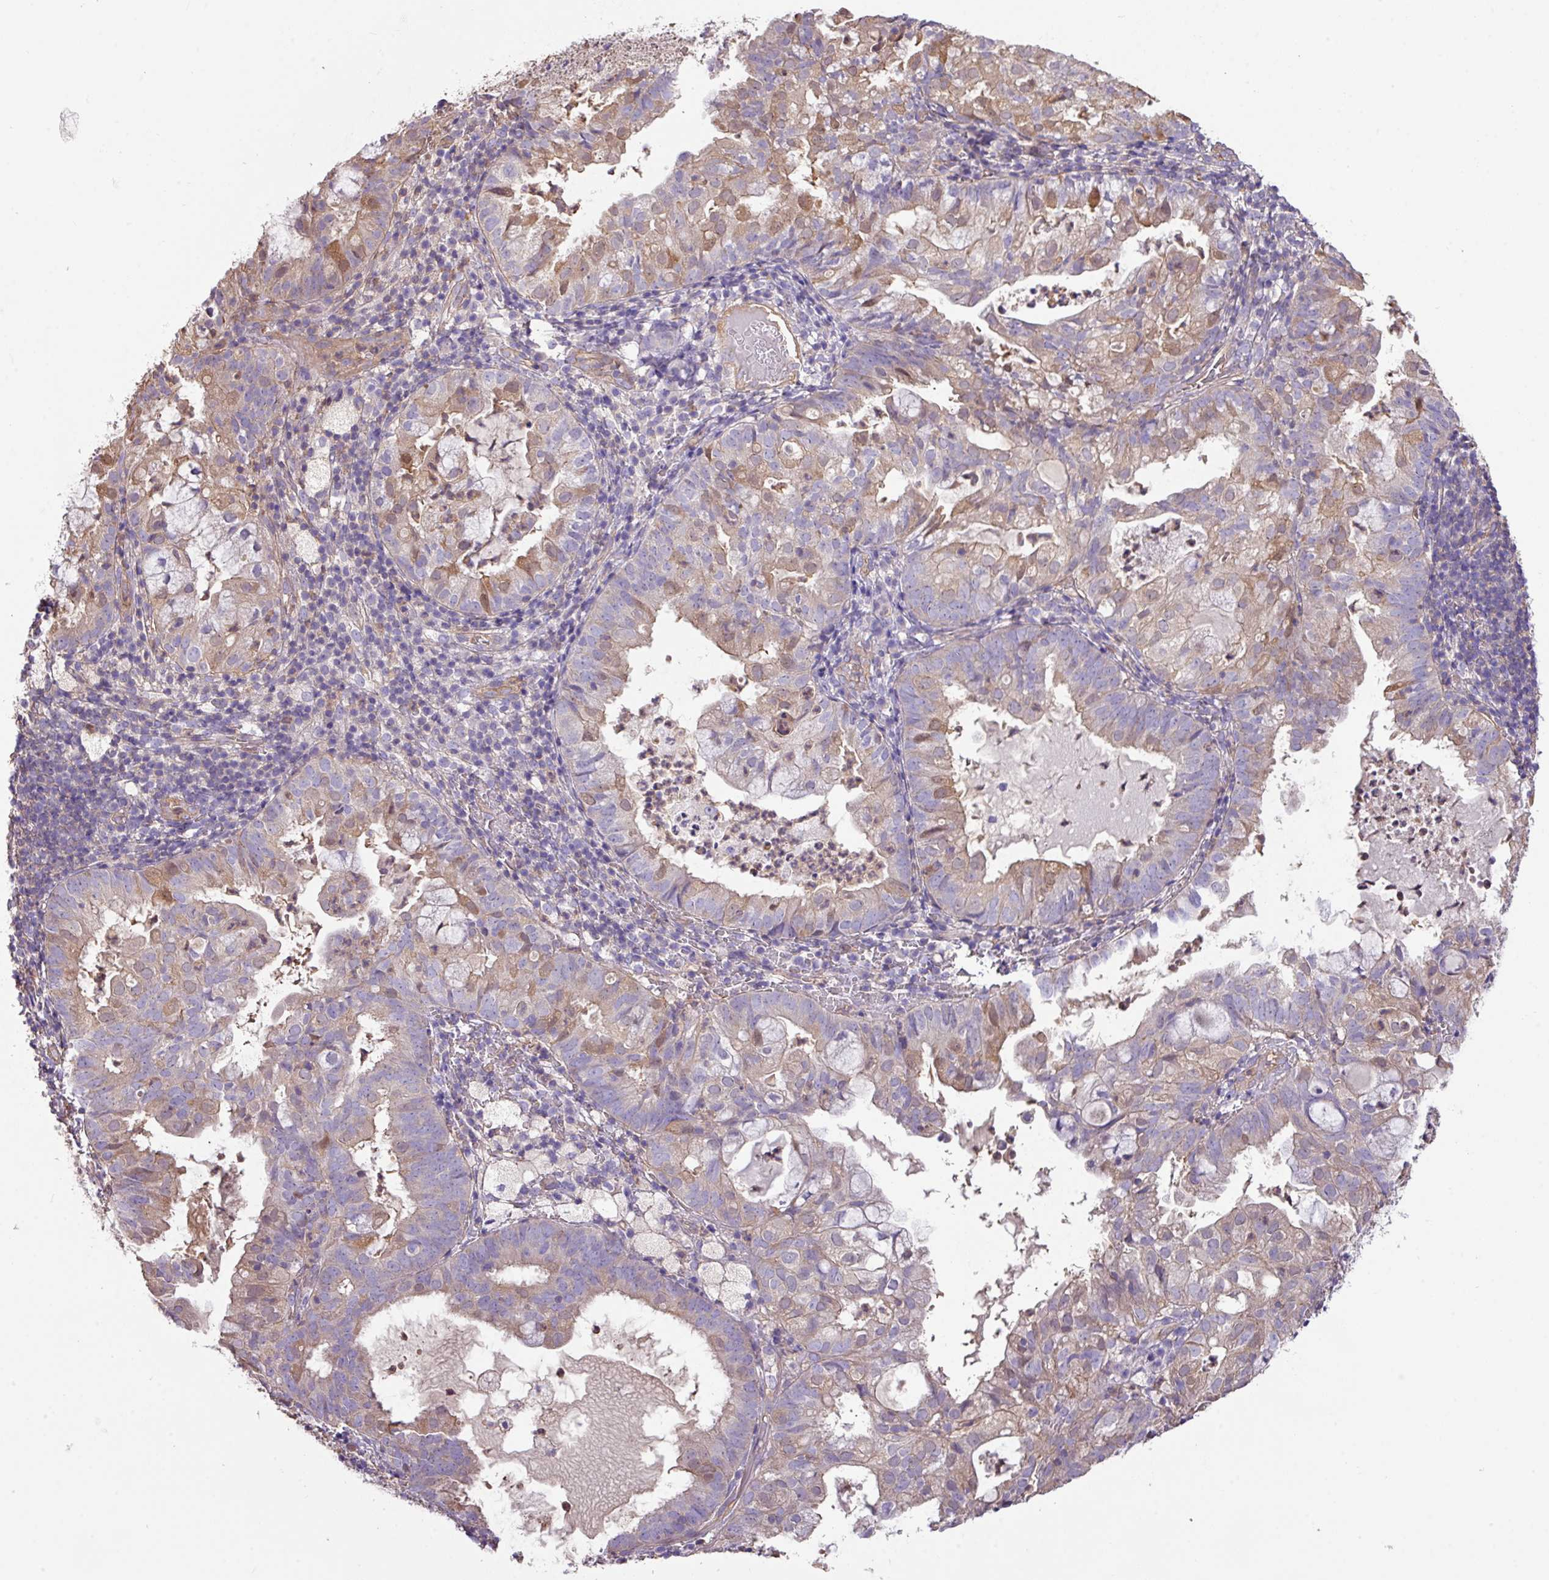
{"staining": {"intensity": "moderate", "quantity": "<25%", "location": "cytoplasmic/membranous"}, "tissue": "endometrial cancer", "cell_type": "Tumor cells", "image_type": "cancer", "snomed": [{"axis": "morphology", "description": "Adenocarcinoma, NOS"}, {"axis": "topography", "description": "Endometrium"}], "caption": "IHC staining of endometrial adenocarcinoma, which reveals low levels of moderate cytoplasmic/membranous expression in approximately <25% of tumor cells indicating moderate cytoplasmic/membranous protein positivity. The staining was performed using DAB (3,3'-diaminobenzidine) (brown) for protein detection and nuclei were counterstained in hematoxylin (blue).", "gene": "CALML4", "patient": {"sex": "female", "age": 80}}